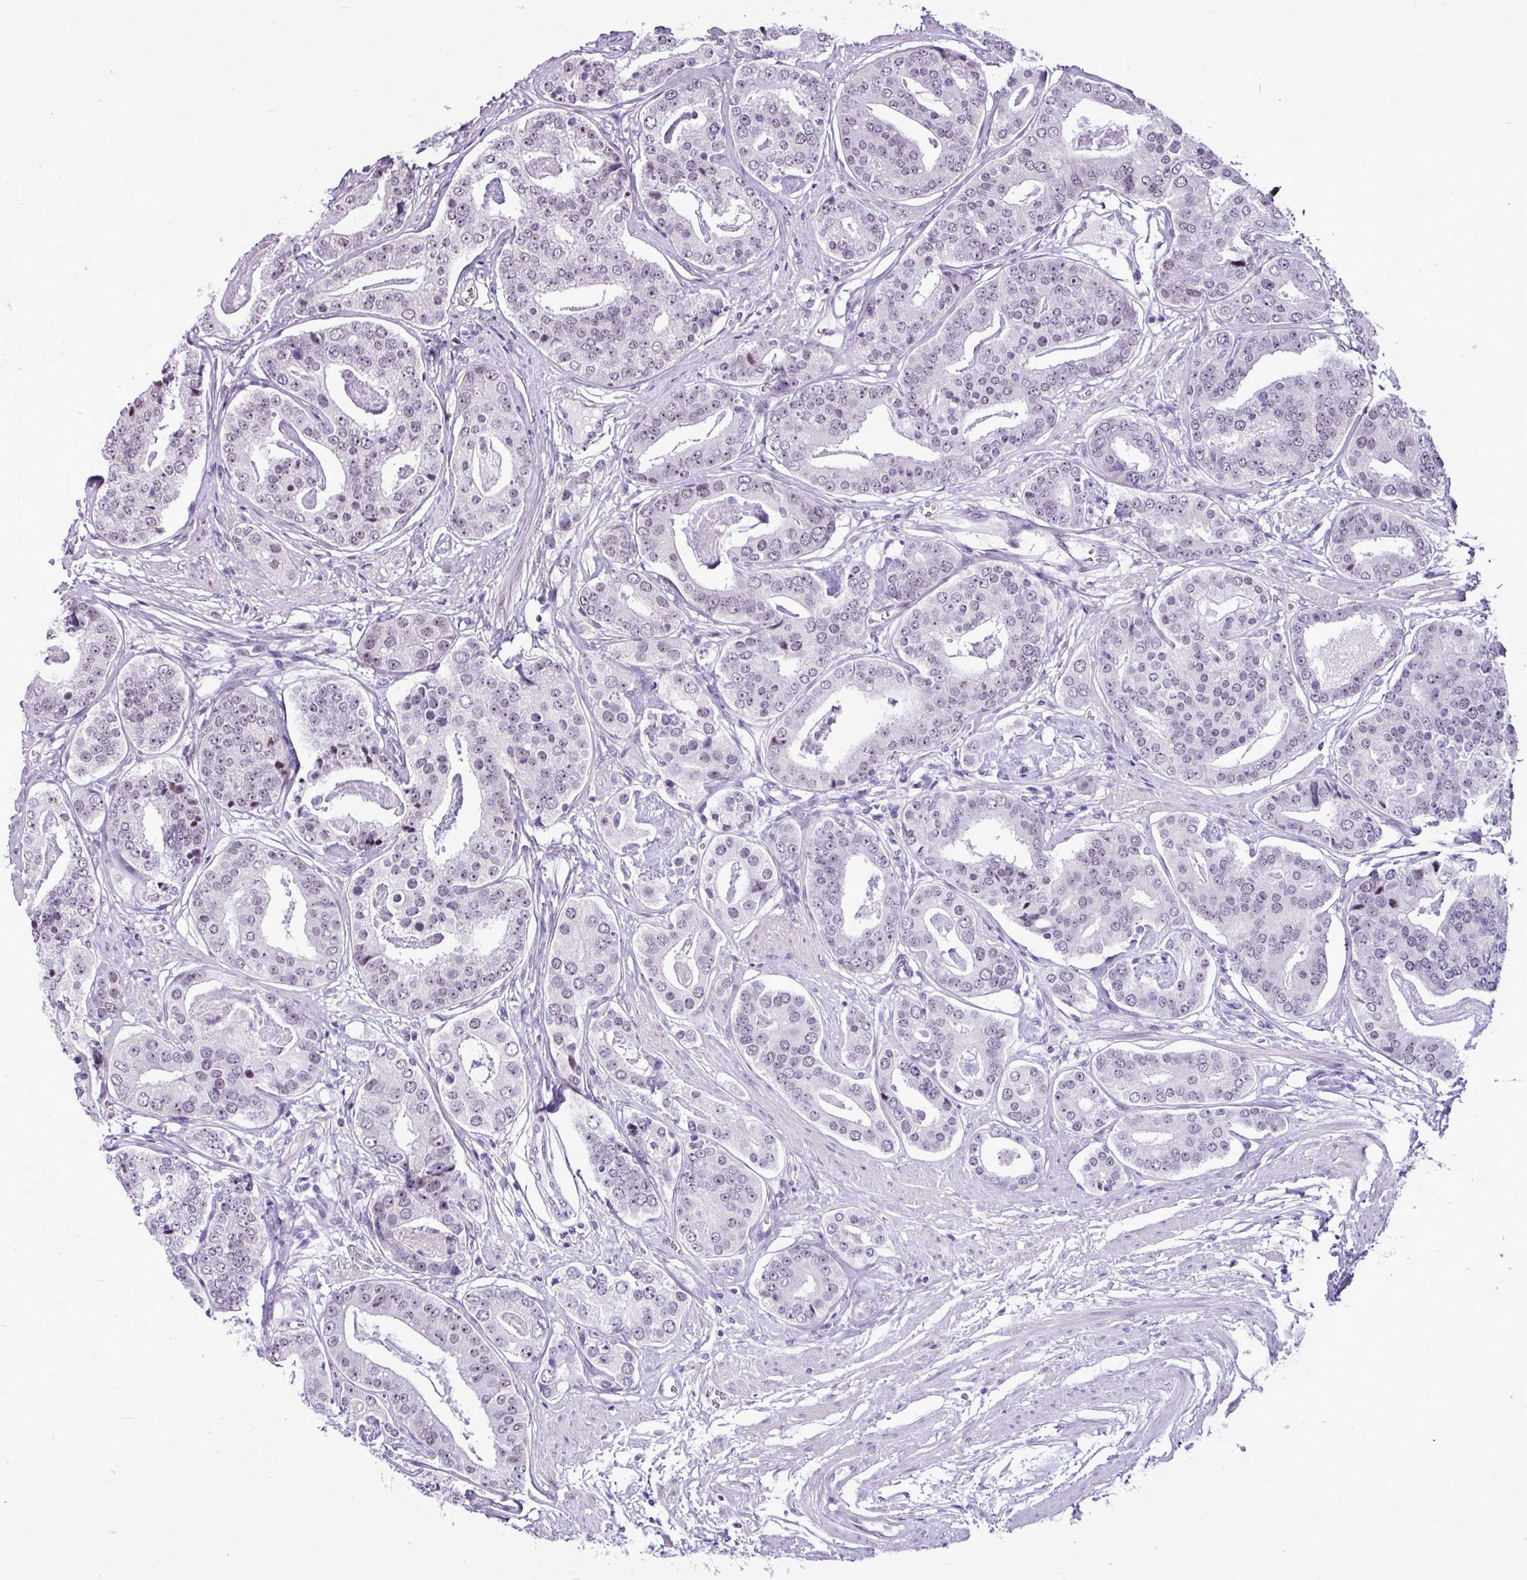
{"staining": {"intensity": "weak", "quantity": "<25%", "location": "nuclear"}, "tissue": "prostate cancer", "cell_type": "Tumor cells", "image_type": "cancer", "snomed": [{"axis": "morphology", "description": "Adenocarcinoma, High grade"}, {"axis": "topography", "description": "Prostate"}], "caption": "An IHC histopathology image of adenocarcinoma (high-grade) (prostate) is shown. There is no staining in tumor cells of adenocarcinoma (high-grade) (prostate). Nuclei are stained in blue.", "gene": "UTP18", "patient": {"sex": "male", "age": 71}}